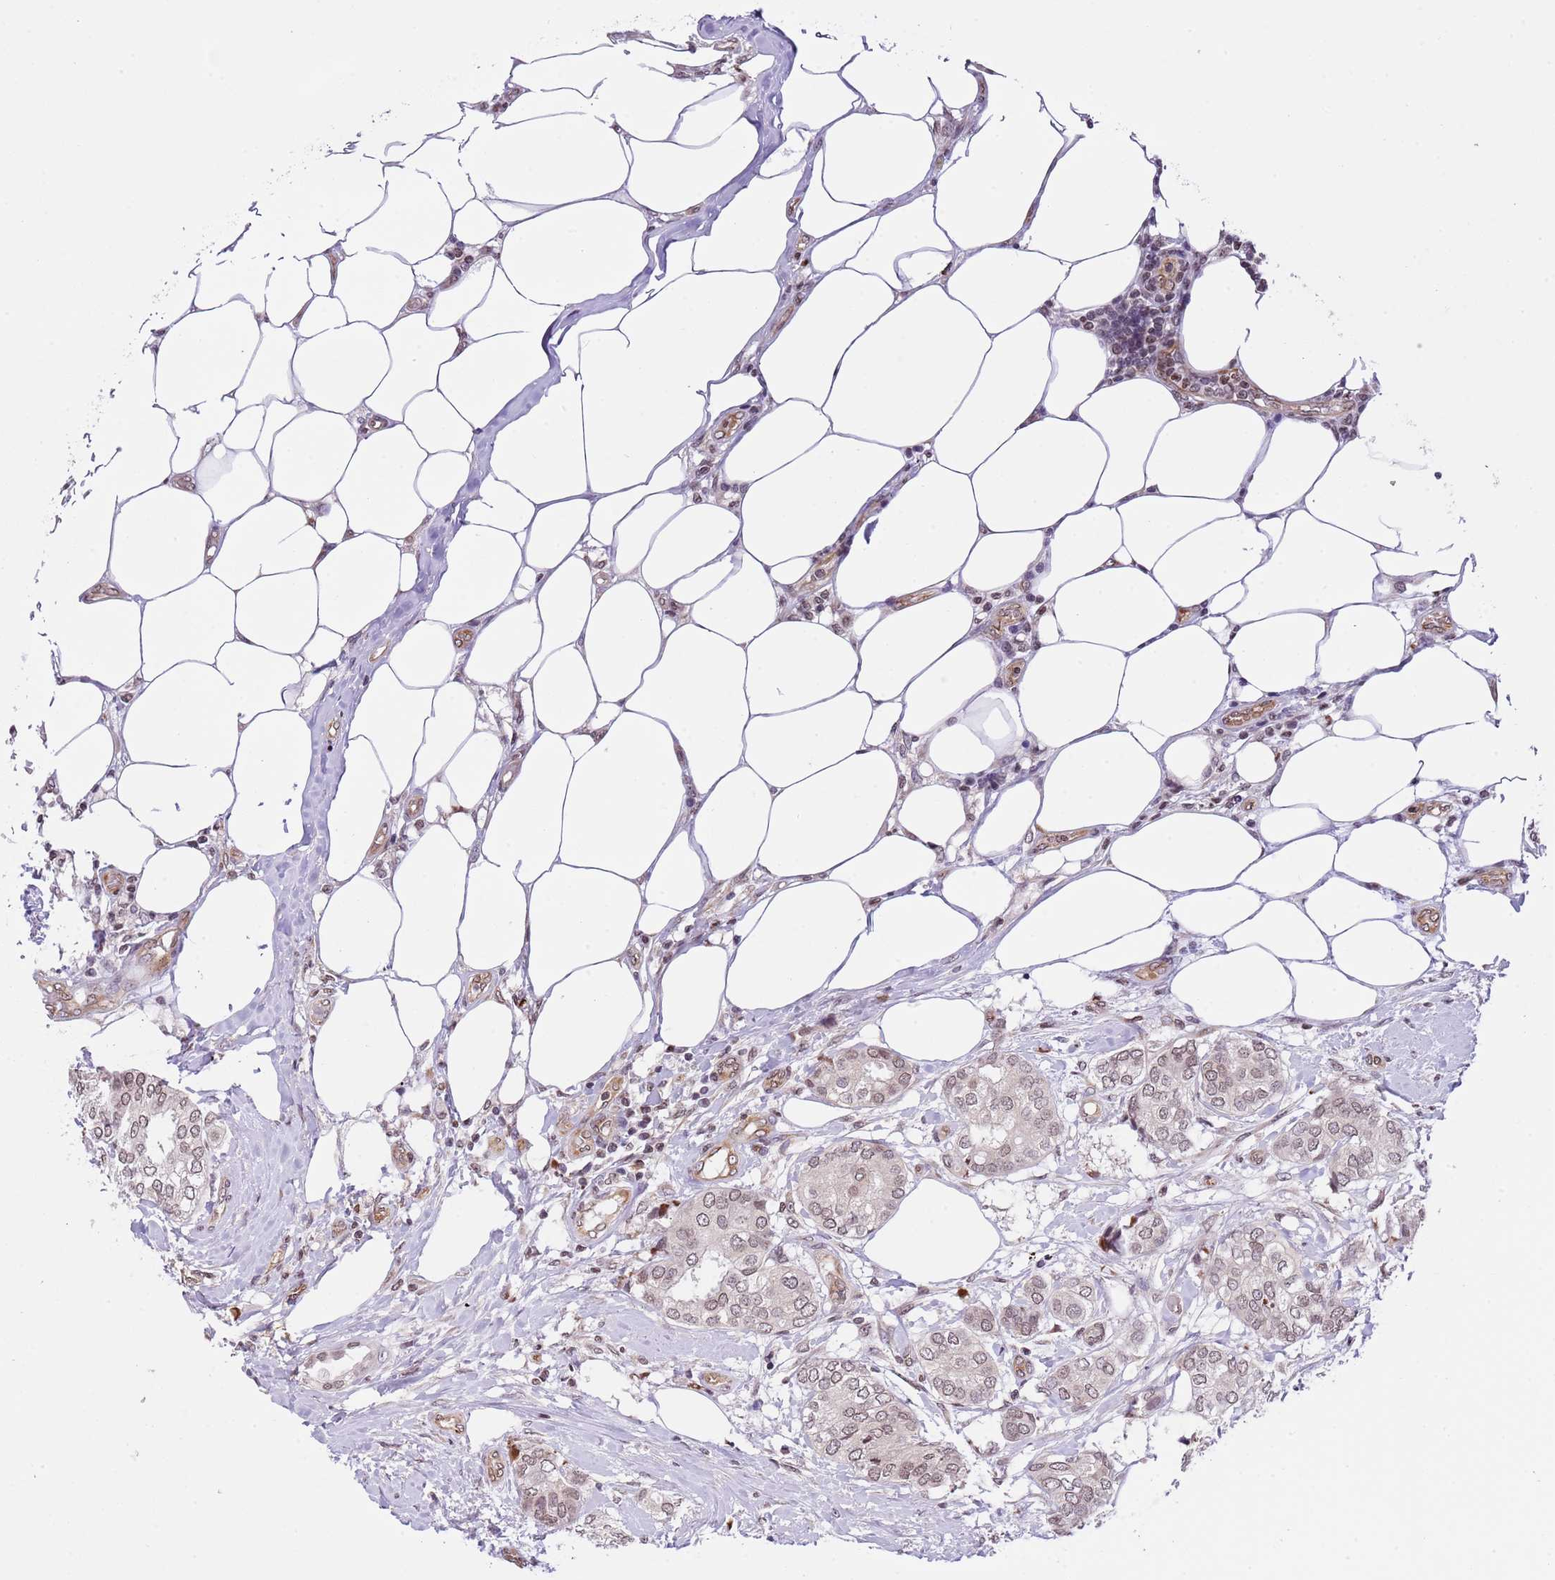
{"staining": {"intensity": "moderate", "quantity": ">75%", "location": "nuclear"}, "tissue": "breast cancer", "cell_type": "Tumor cells", "image_type": "cancer", "snomed": [{"axis": "morphology", "description": "Duct carcinoma"}, {"axis": "topography", "description": "Breast"}], "caption": "A micrograph of breast intraductal carcinoma stained for a protein exhibits moderate nuclear brown staining in tumor cells.", "gene": "NRIP1", "patient": {"sex": "female", "age": 73}}